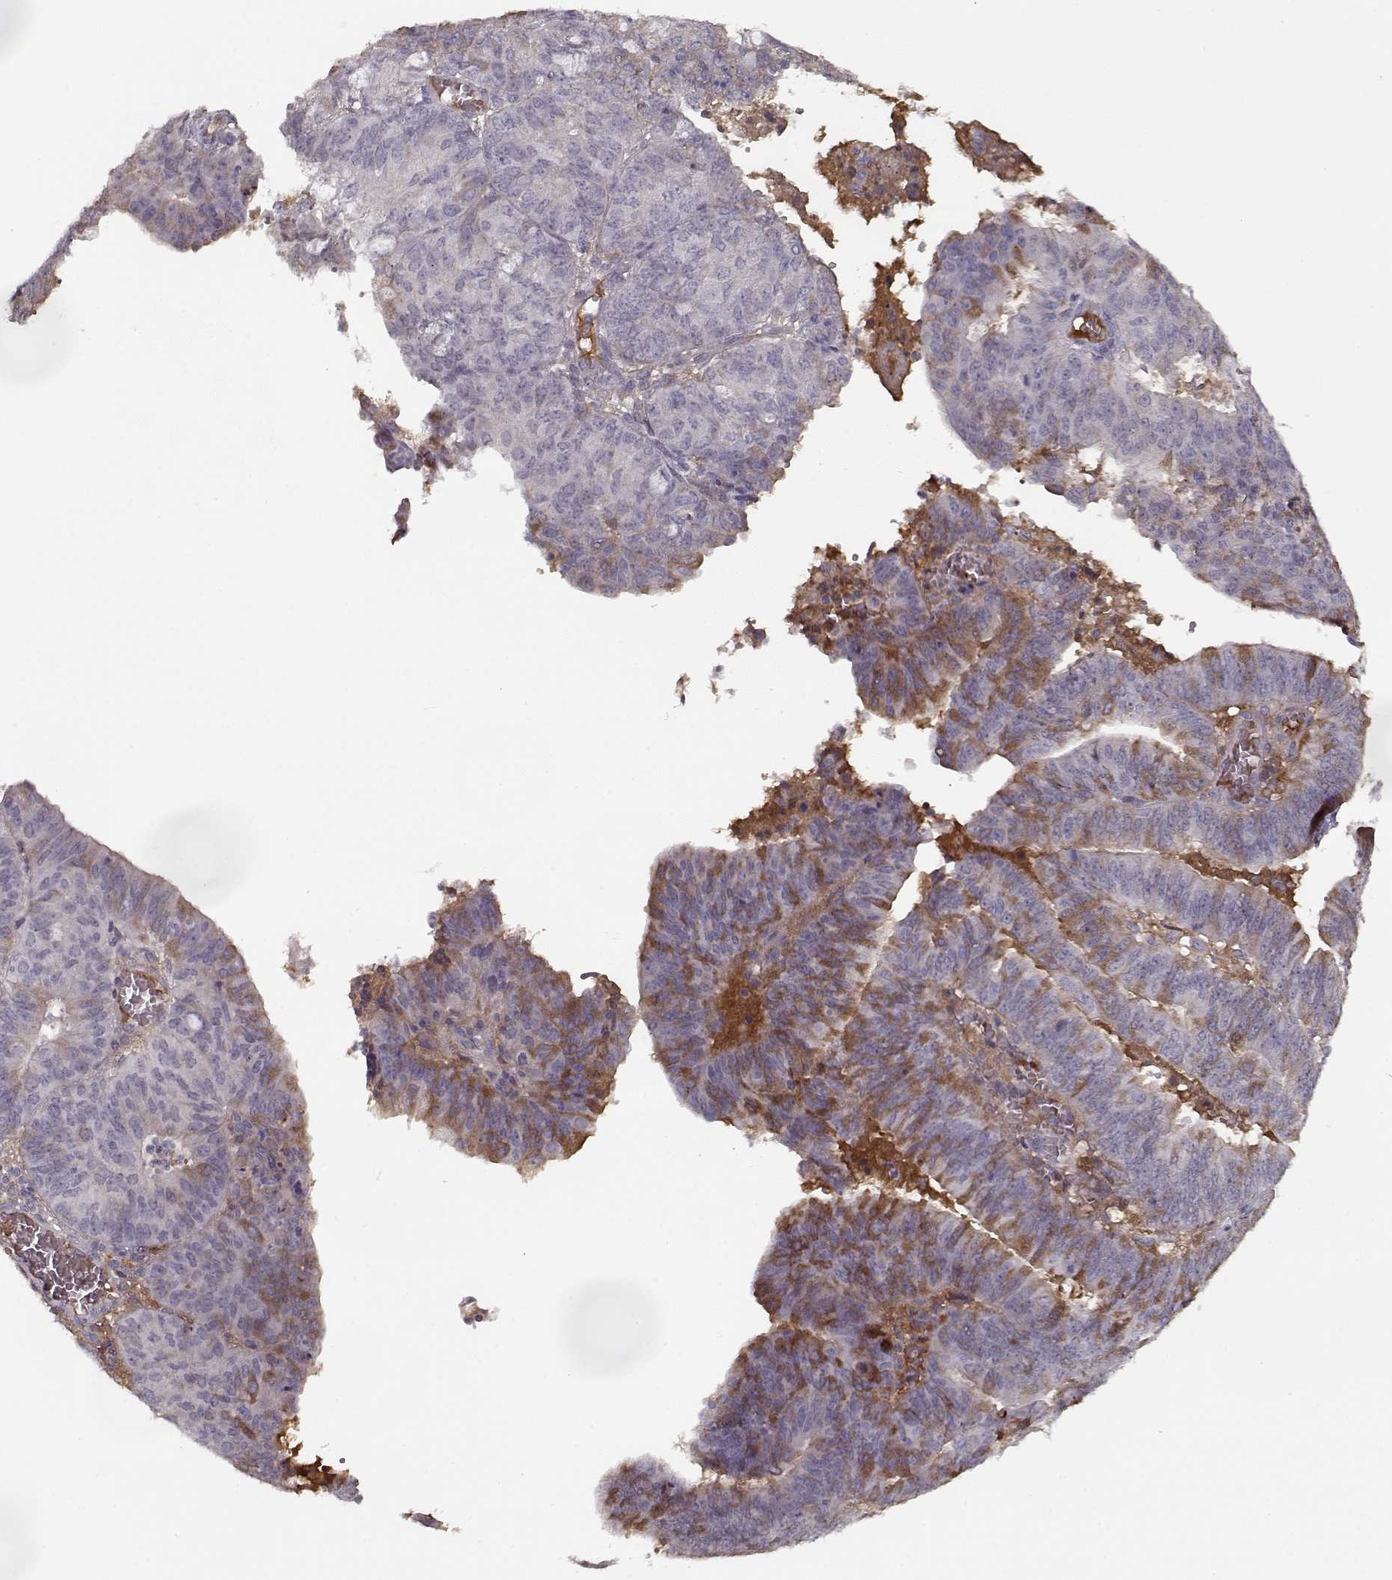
{"staining": {"intensity": "weak", "quantity": "<25%", "location": "cytoplasmic/membranous"}, "tissue": "endometrial cancer", "cell_type": "Tumor cells", "image_type": "cancer", "snomed": [{"axis": "morphology", "description": "Adenocarcinoma, NOS"}, {"axis": "topography", "description": "Endometrium"}], "caption": "This is a image of immunohistochemistry (IHC) staining of endometrial cancer (adenocarcinoma), which shows no expression in tumor cells. (Brightfield microscopy of DAB IHC at high magnification).", "gene": "AFM", "patient": {"sex": "female", "age": 82}}